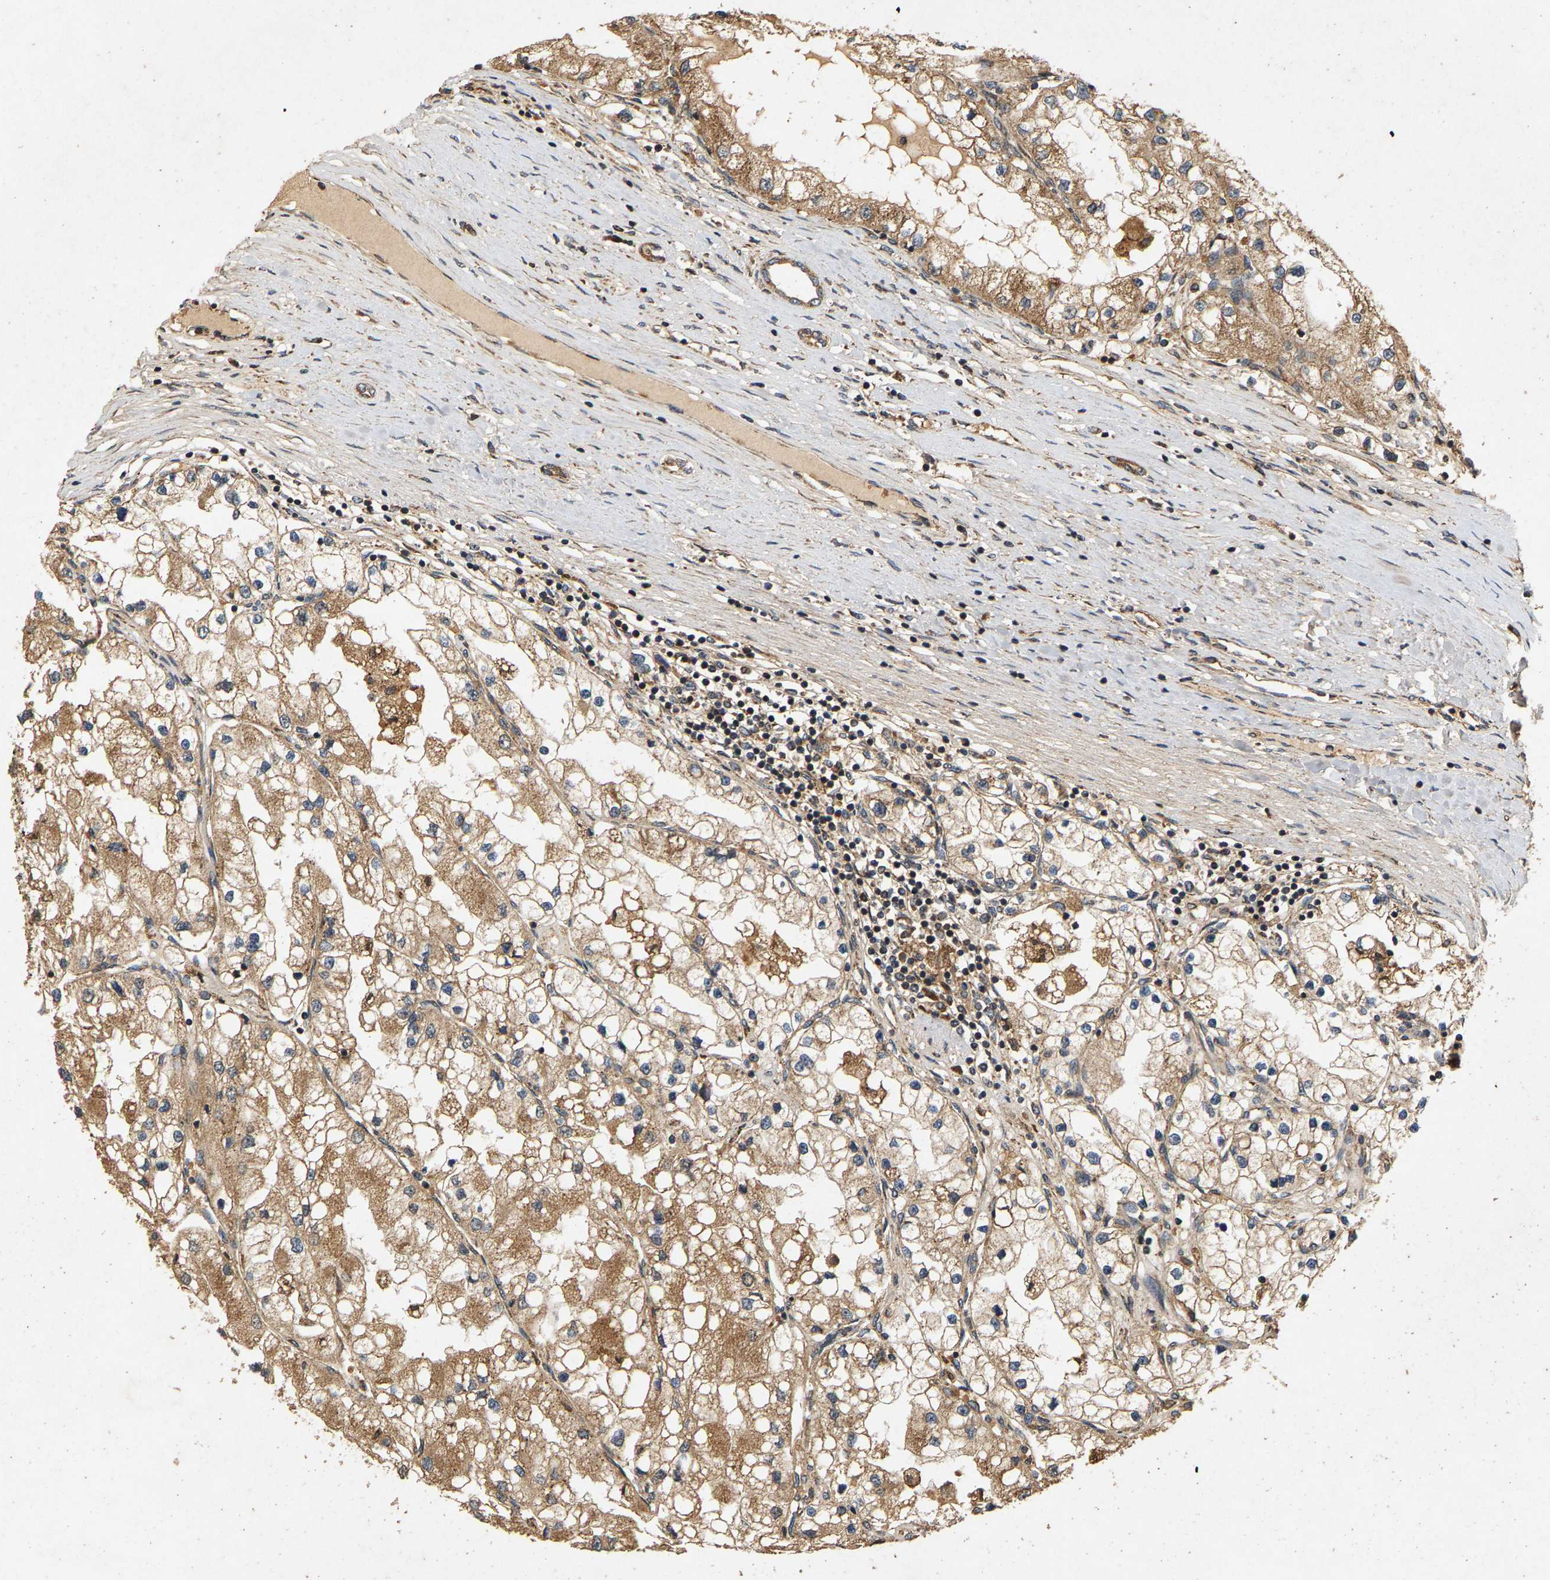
{"staining": {"intensity": "moderate", "quantity": ">75%", "location": "cytoplasmic/membranous"}, "tissue": "renal cancer", "cell_type": "Tumor cells", "image_type": "cancer", "snomed": [{"axis": "morphology", "description": "Adenocarcinoma, NOS"}, {"axis": "topography", "description": "Kidney"}], "caption": "This is an image of immunohistochemistry (IHC) staining of renal cancer, which shows moderate staining in the cytoplasmic/membranous of tumor cells.", "gene": "CIDEC", "patient": {"sex": "male", "age": 68}}